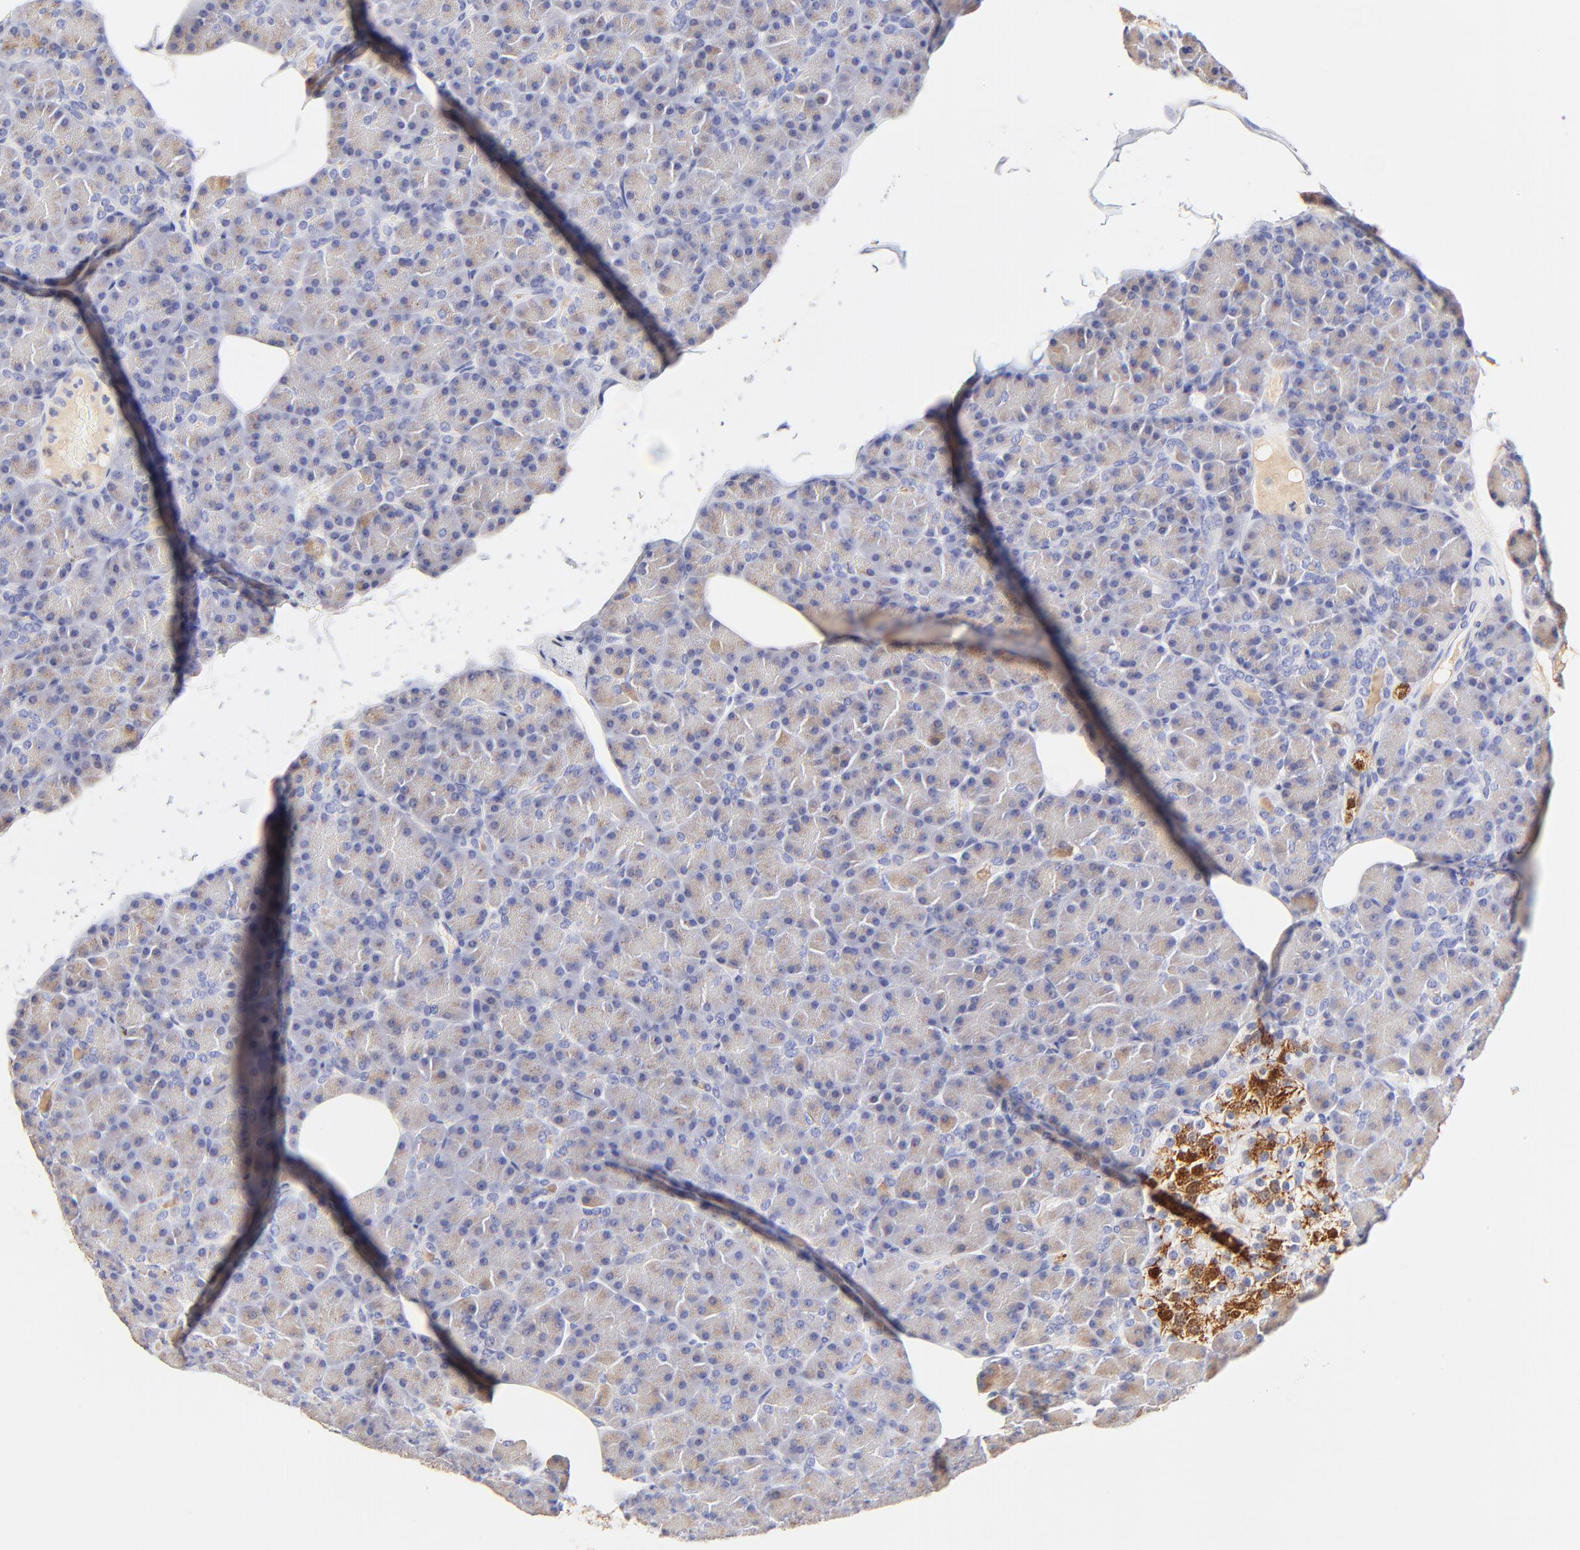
{"staining": {"intensity": "weak", "quantity": ">75%", "location": "cytoplasmic/membranous"}, "tissue": "pancreas", "cell_type": "Exocrine glandular cells", "image_type": "normal", "snomed": [{"axis": "morphology", "description": "Normal tissue, NOS"}, {"axis": "topography", "description": "Pancreas"}], "caption": "An immunohistochemistry (IHC) micrograph of unremarkable tissue is shown. Protein staining in brown highlights weak cytoplasmic/membranous positivity in pancreas within exocrine glandular cells.", "gene": "ASB9", "patient": {"sex": "female", "age": 43}}